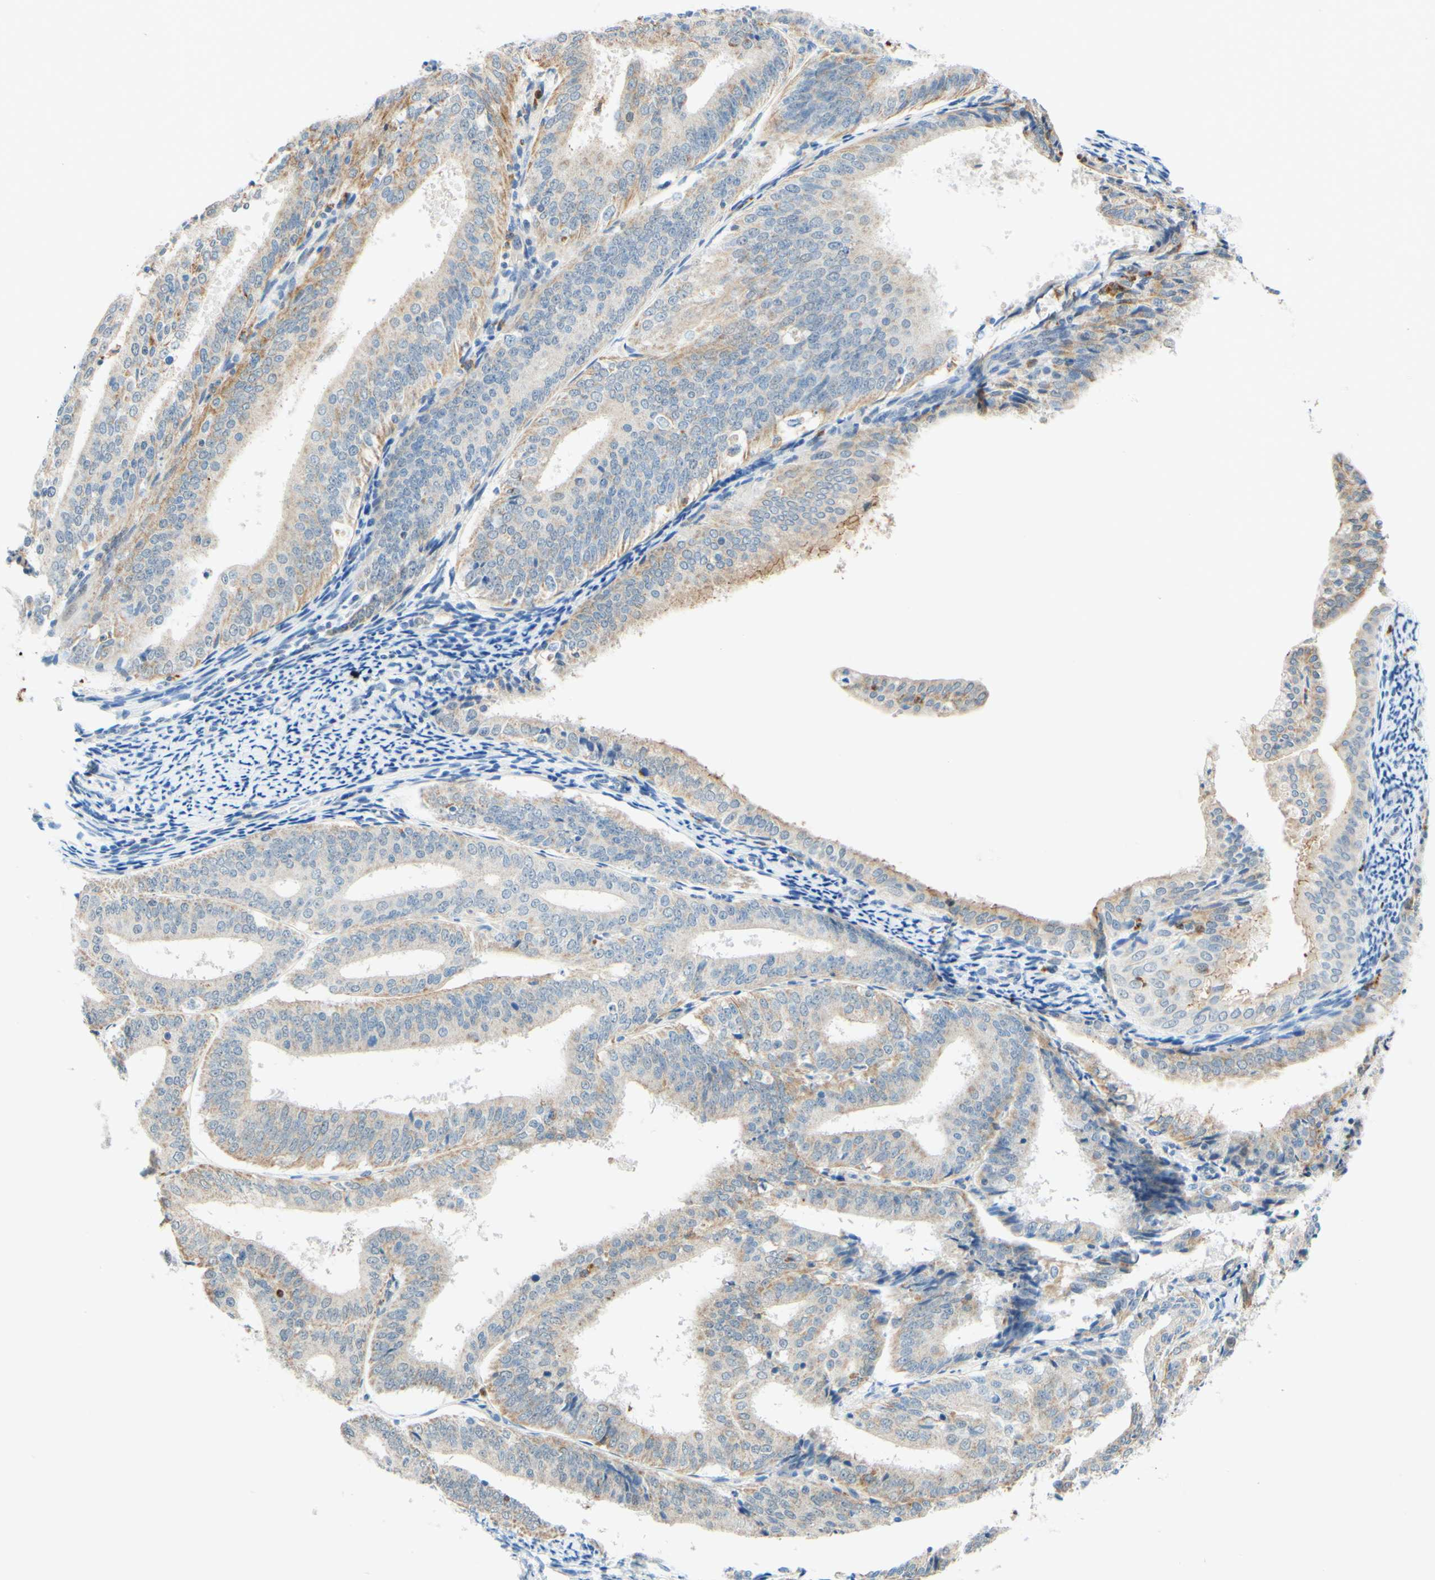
{"staining": {"intensity": "moderate", "quantity": ">75%", "location": "cytoplasmic/membranous"}, "tissue": "endometrial cancer", "cell_type": "Tumor cells", "image_type": "cancer", "snomed": [{"axis": "morphology", "description": "Adenocarcinoma, NOS"}, {"axis": "topography", "description": "Endometrium"}], "caption": "A brown stain labels moderate cytoplasmic/membranous positivity of a protein in adenocarcinoma (endometrial) tumor cells. Ihc stains the protein in brown and the nuclei are stained blue.", "gene": "TREM2", "patient": {"sex": "female", "age": 63}}